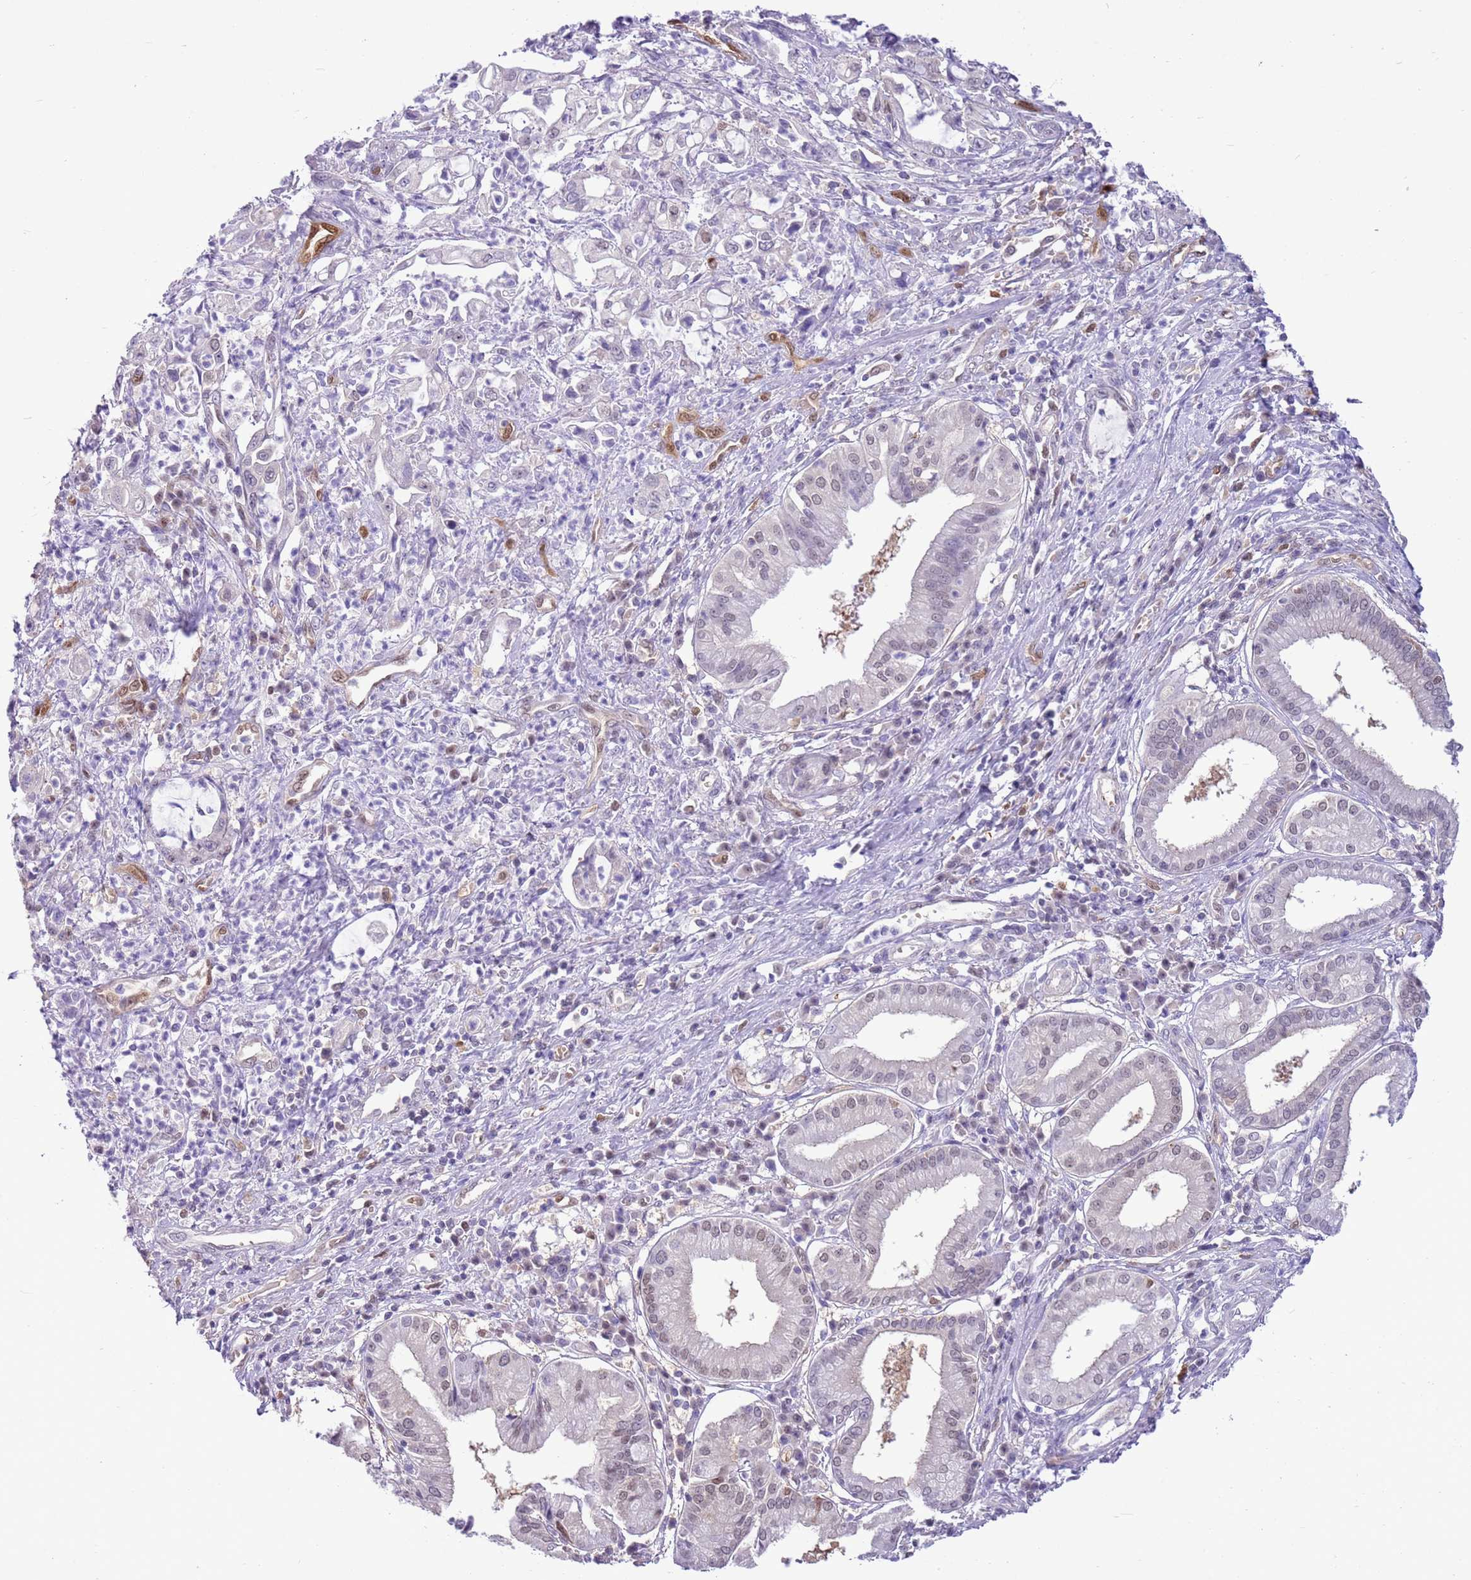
{"staining": {"intensity": "negative", "quantity": "none", "location": "none"}, "tissue": "pancreatic cancer", "cell_type": "Tumor cells", "image_type": "cancer", "snomed": [{"axis": "morphology", "description": "Adenocarcinoma, NOS"}, {"axis": "topography", "description": "Pancreas"}], "caption": "DAB immunohistochemical staining of human pancreatic cancer (adenocarcinoma) shows no significant positivity in tumor cells.", "gene": "DDI2", "patient": {"sex": "female", "age": 61}}